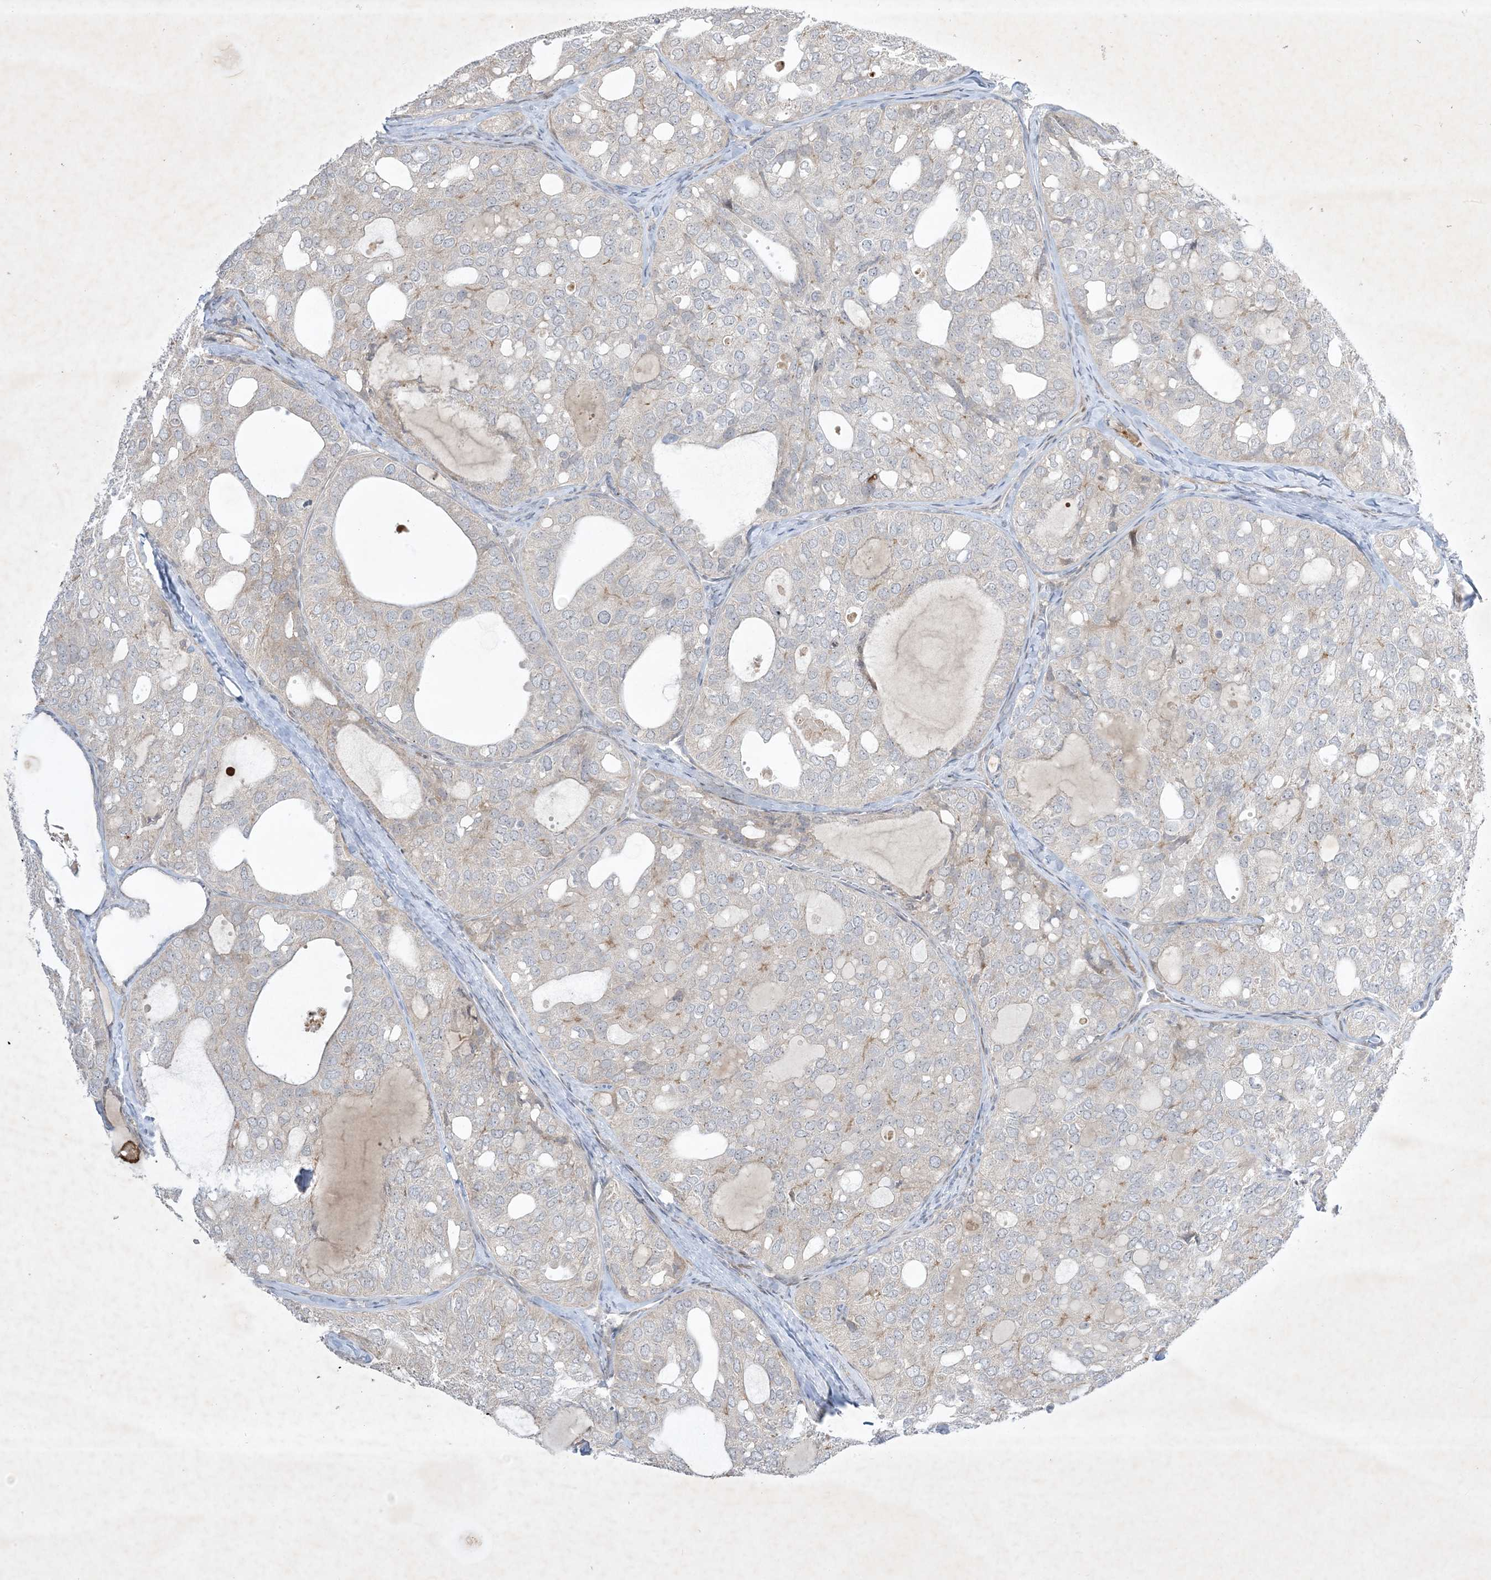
{"staining": {"intensity": "negative", "quantity": "none", "location": "none"}, "tissue": "thyroid cancer", "cell_type": "Tumor cells", "image_type": "cancer", "snomed": [{"axis": "morphology", "description": "Follicular adenoma carcinoma, NOS"}, {"axis": "topography", "description": "Thyroid gland"}], "caption": "An image of human thyroid cancer (follicular adenoma carcinoma) is negative for staining in tumor cells.", "gene": "SOGA3", "patient": {"sex": "male", "age": 75}}